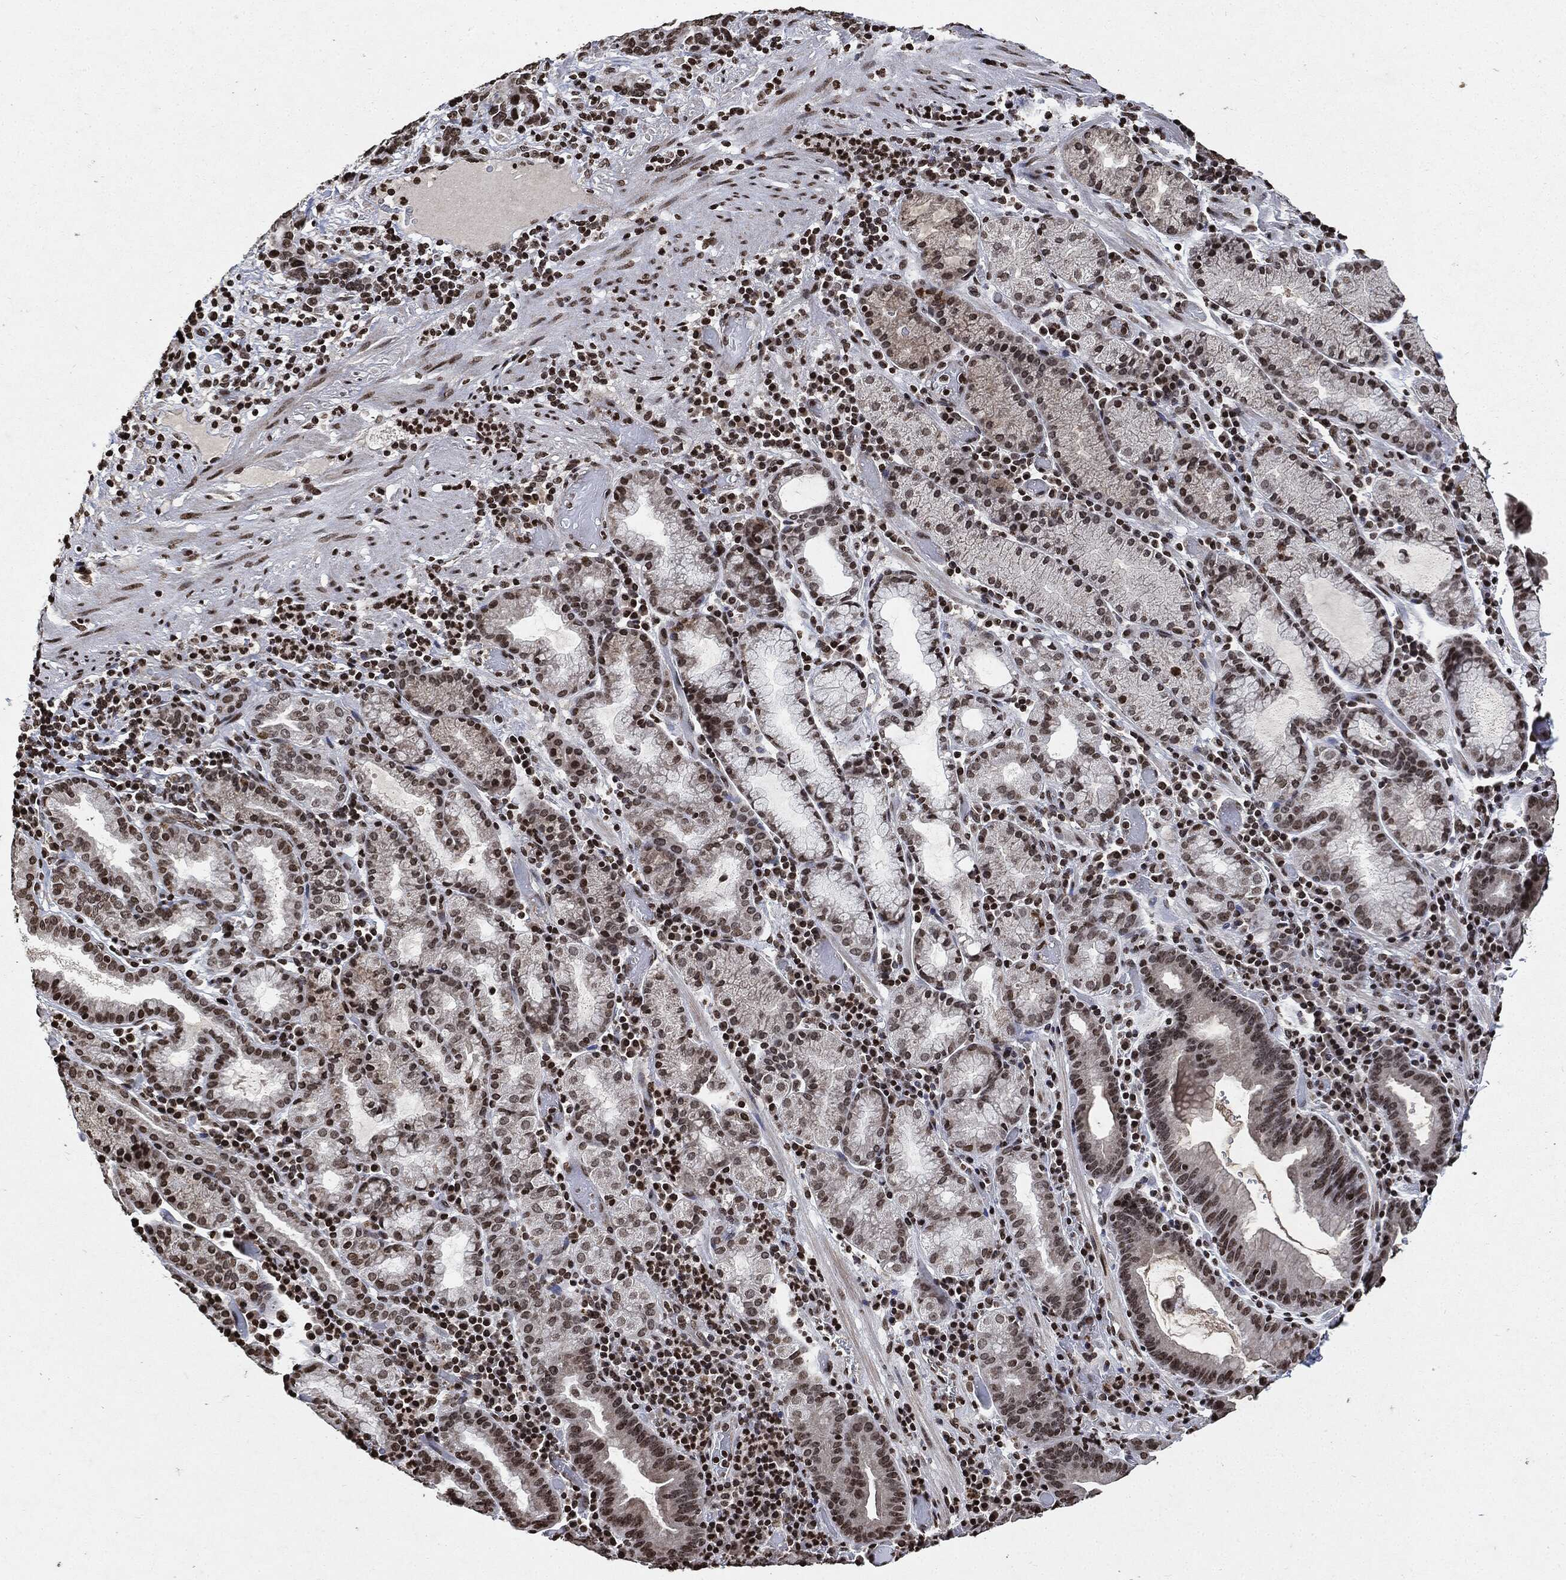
{"staining": {"intensity": "moderate", "quantity": "25%-75%", "location": "nuclear"}, "tissue": "stomach cancer", "cell_type": "Tumor cells", "image_type": "cancer", "snomed": [{"axis": "morphology", "description": "Adenocarcinoma, NOS"}, {"axis": "topography", "description": "Stomach"}], "caption": "Immunohistochemistry (IHC) micrograph of neoplastic tissue: stomach cancer stained using IHC demonstrates medium levels of moderate protein expression localized specifically in the nuclear of tumor cells, appearing as a nuclear brown color.", "gene": "JUN", "patient": {"sex": "male", "age": 79}}